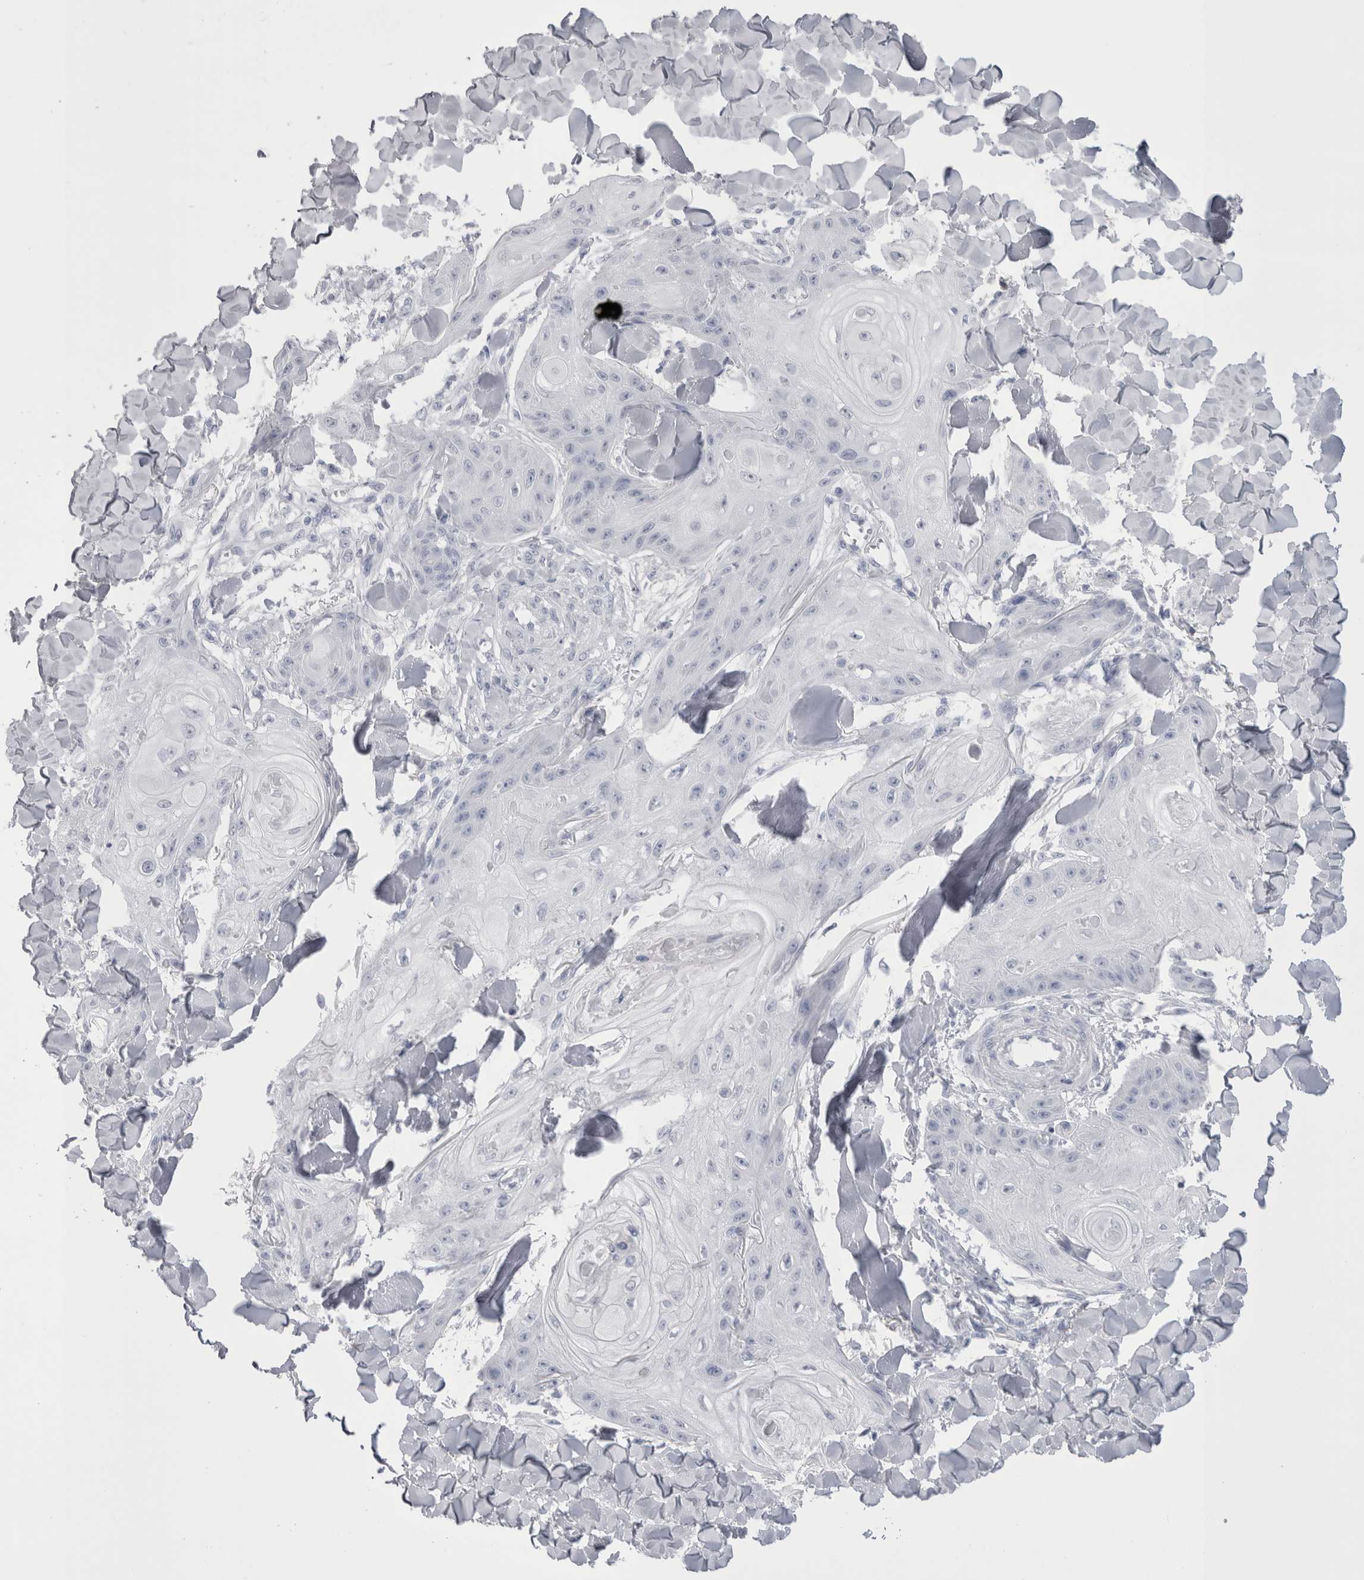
{"staining": {"intensity": "negative", "quantity": "none", "location": "none"}, "tissue": "skin cancer", "cell_type": "Tumor cells", "image_type": "cancer", "snomed": [{"axis": "morphology", "description": "Squamous cell carcinoma, NOS"}, {"axis": "topography", "description": "Skin"}], "caption": "Tumor cells are negative for brown protein staining in skin squamous cell carcinoma.", "gene": "SUCNR1", "patient": {"sex": "male", "age": 74}}